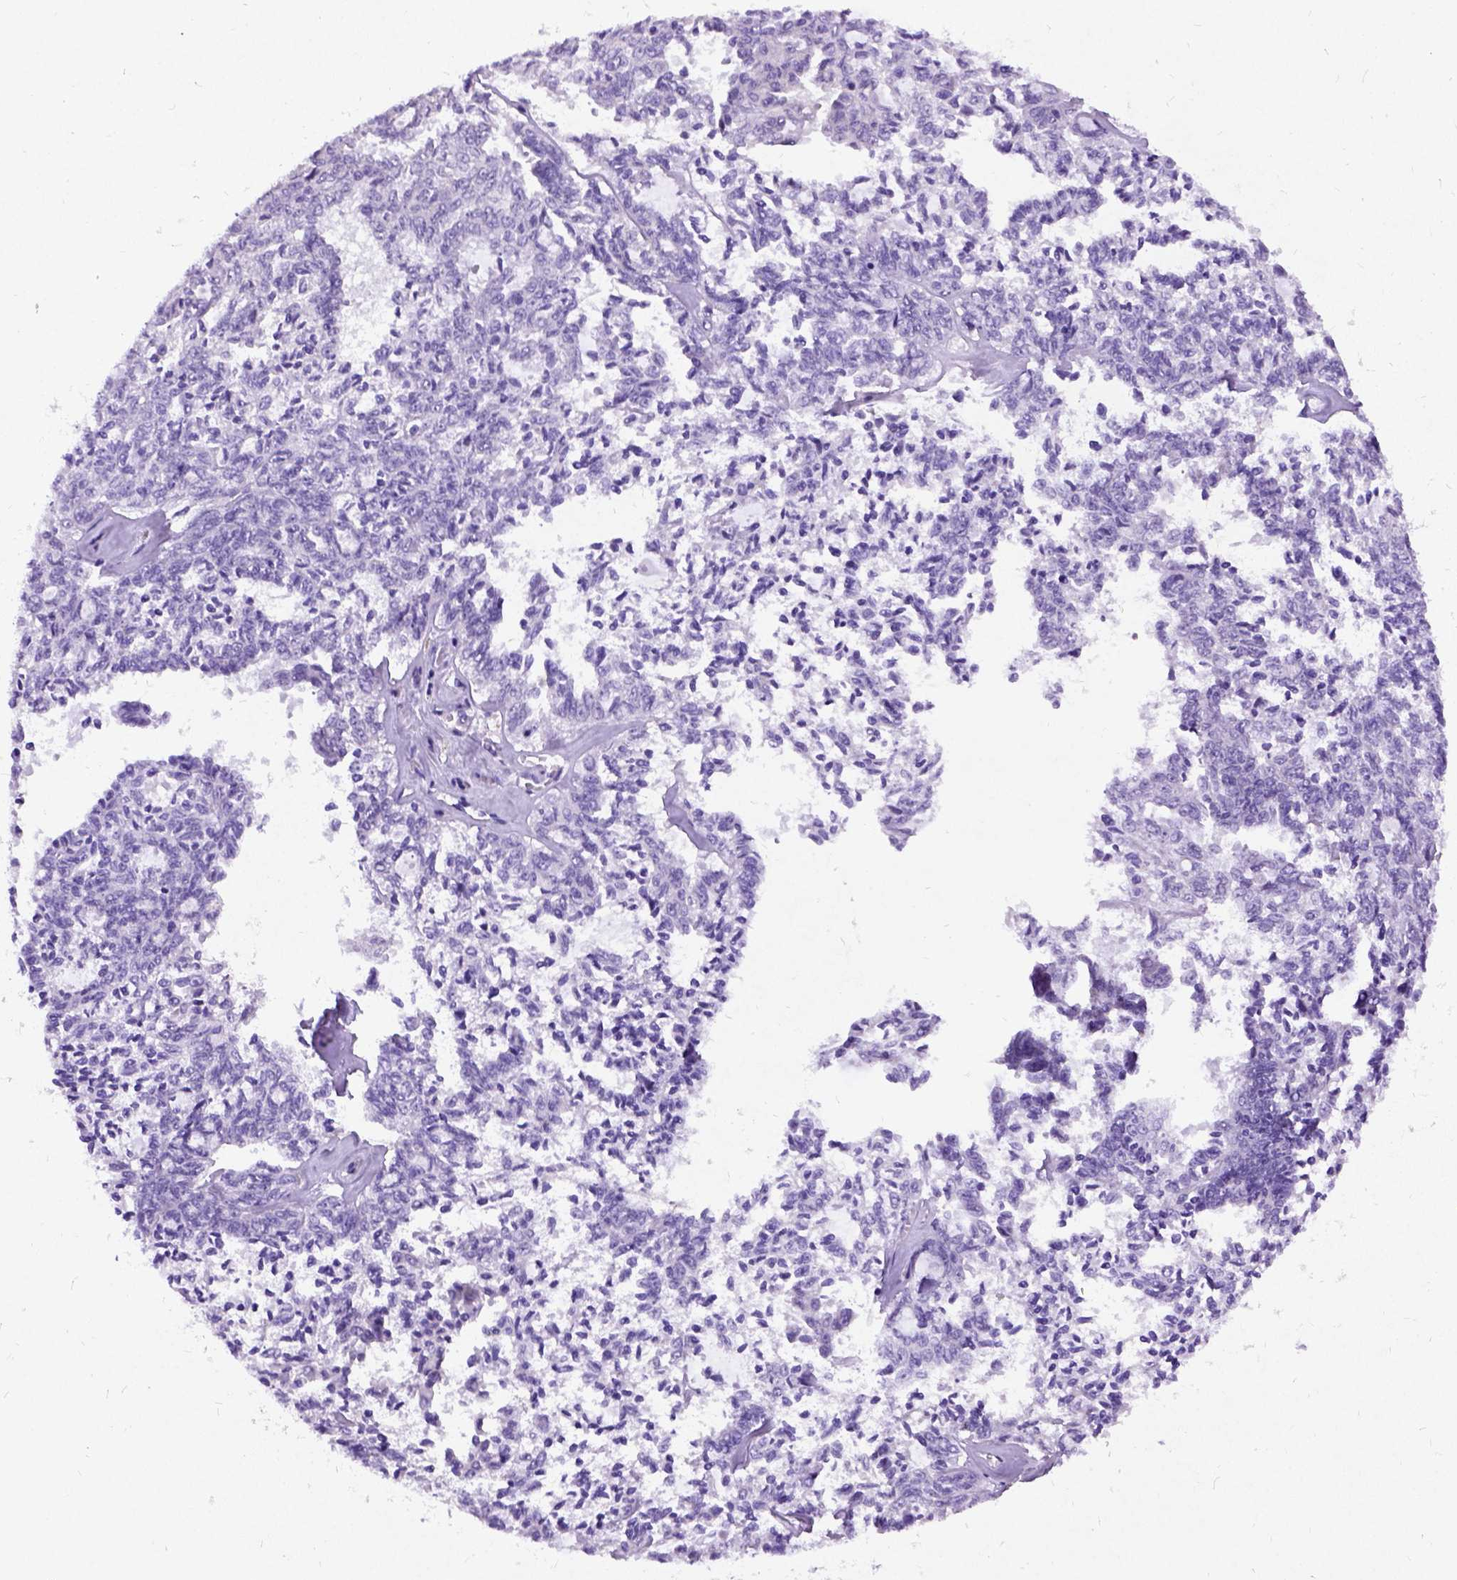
{"staining": {"intensity": "negative", "quantity": "none", "location": "none"}, "tissue": "ovarian cancer", "cell_type": "Tumor cells", "image_type": "cancer", "snomed": [{"axis": "morphology", "description": "Cystadenocarcinoma, serous, NOS"}, {"axis": "topography", "description": "Ovary"}], "caption": "Immunohistochemical staining of human ovarian serous cystadenocarcinoma demonstrates no significant positivity in tumor cells. Brightfield microscopy of IHC stained with DAB (3,3'-diaminobenzidine) (brown) and hematoxylin (blue), captured at high magnification.", "gene": "NEUROD4", "patient": {"sex": "female", "age": 71}}